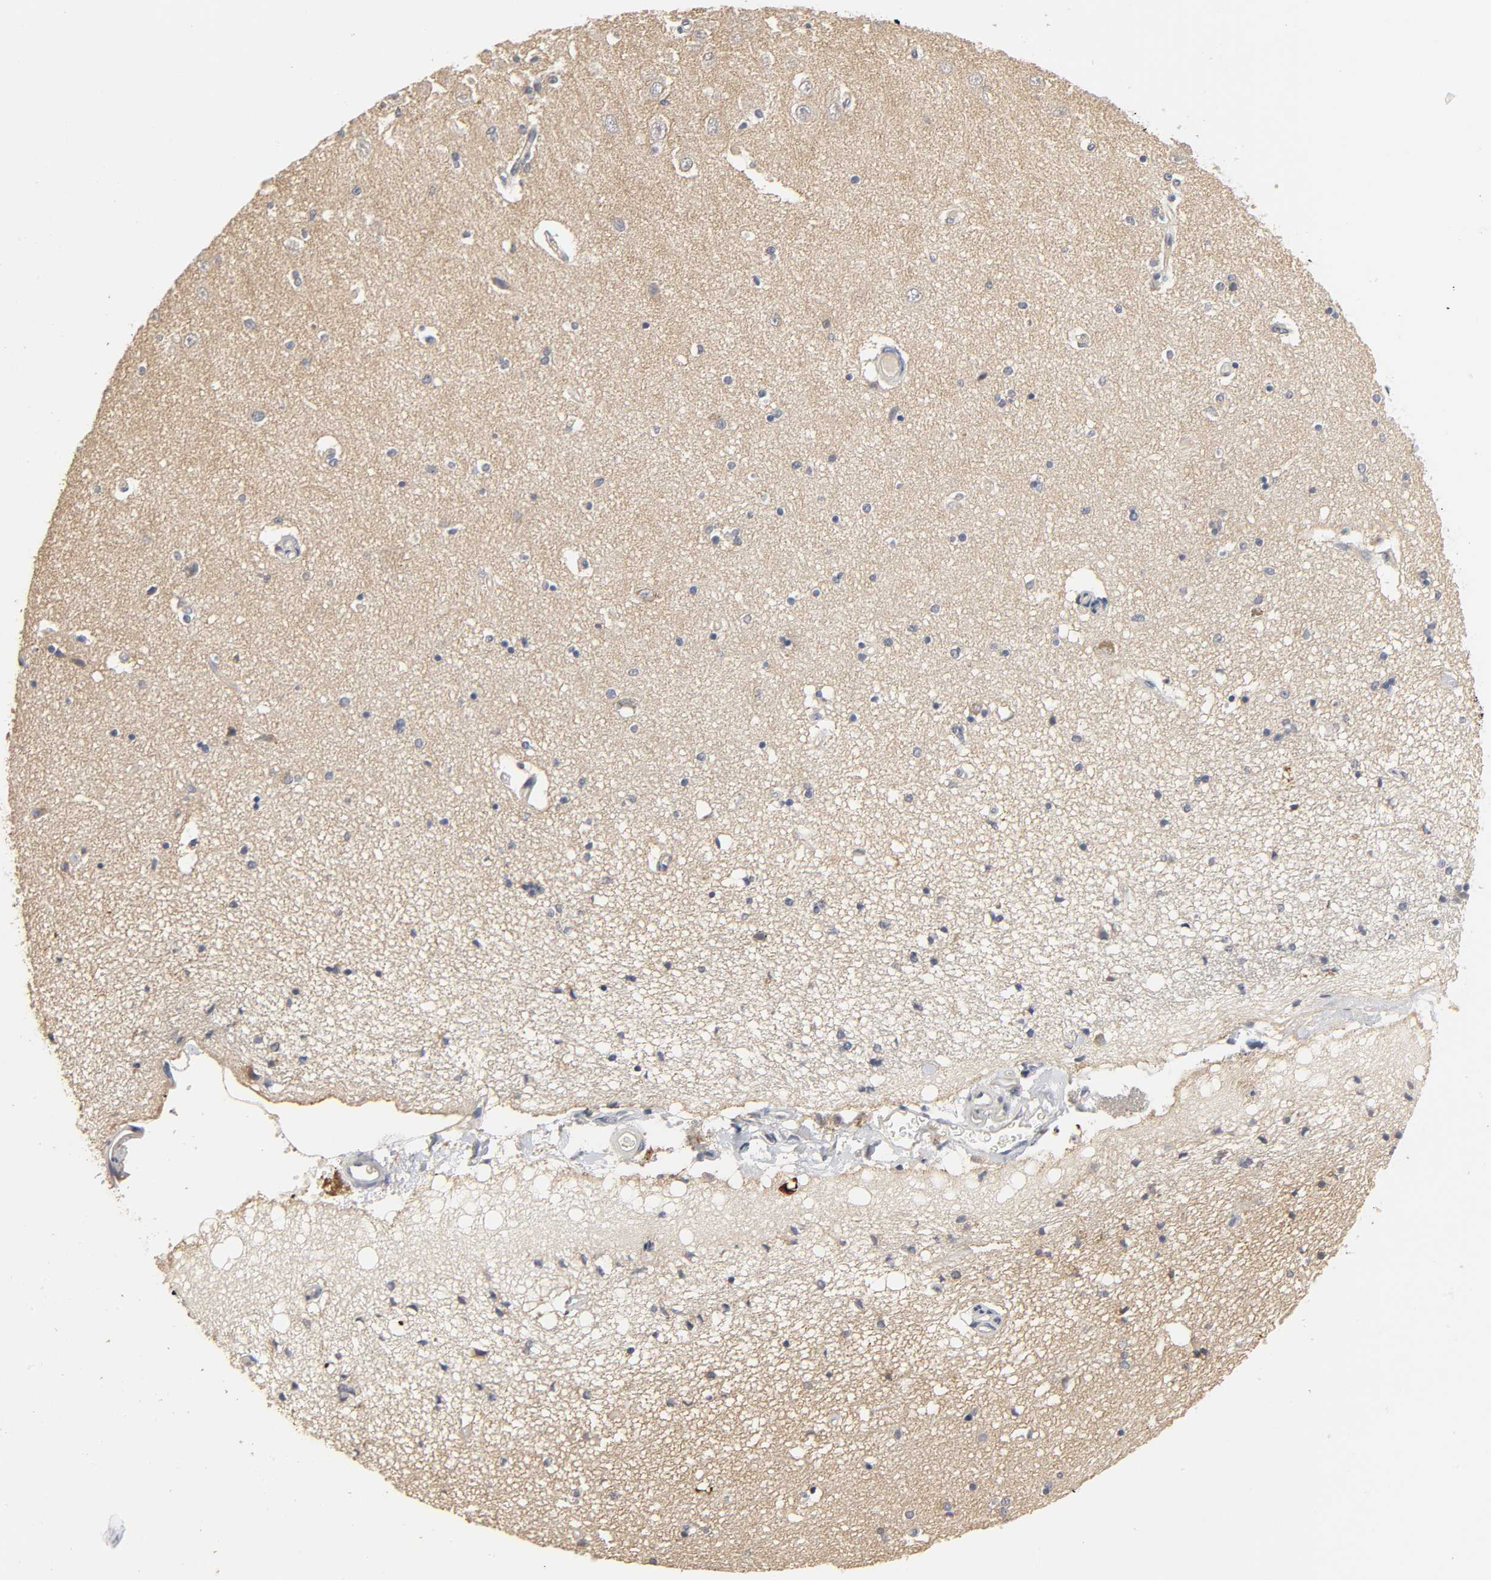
{"staining": {"intensity": "negative", "quantity": "none", "location": "none"}, "tissue": "hippocampus", "cell_type": "Glial cells", "image_type": "normal", "snomed": [{"axis": "morphology", "description": "Normal tissue, NOS"}, {"axis": "topography", "description": "Hippocampus"}], "caption": "DAB immunohistochemical staining of benign human hippocampus shows no significant staining in glial cells.", "gene": "SLC10A2", "patient": {"sex": "female", "age": 54}}